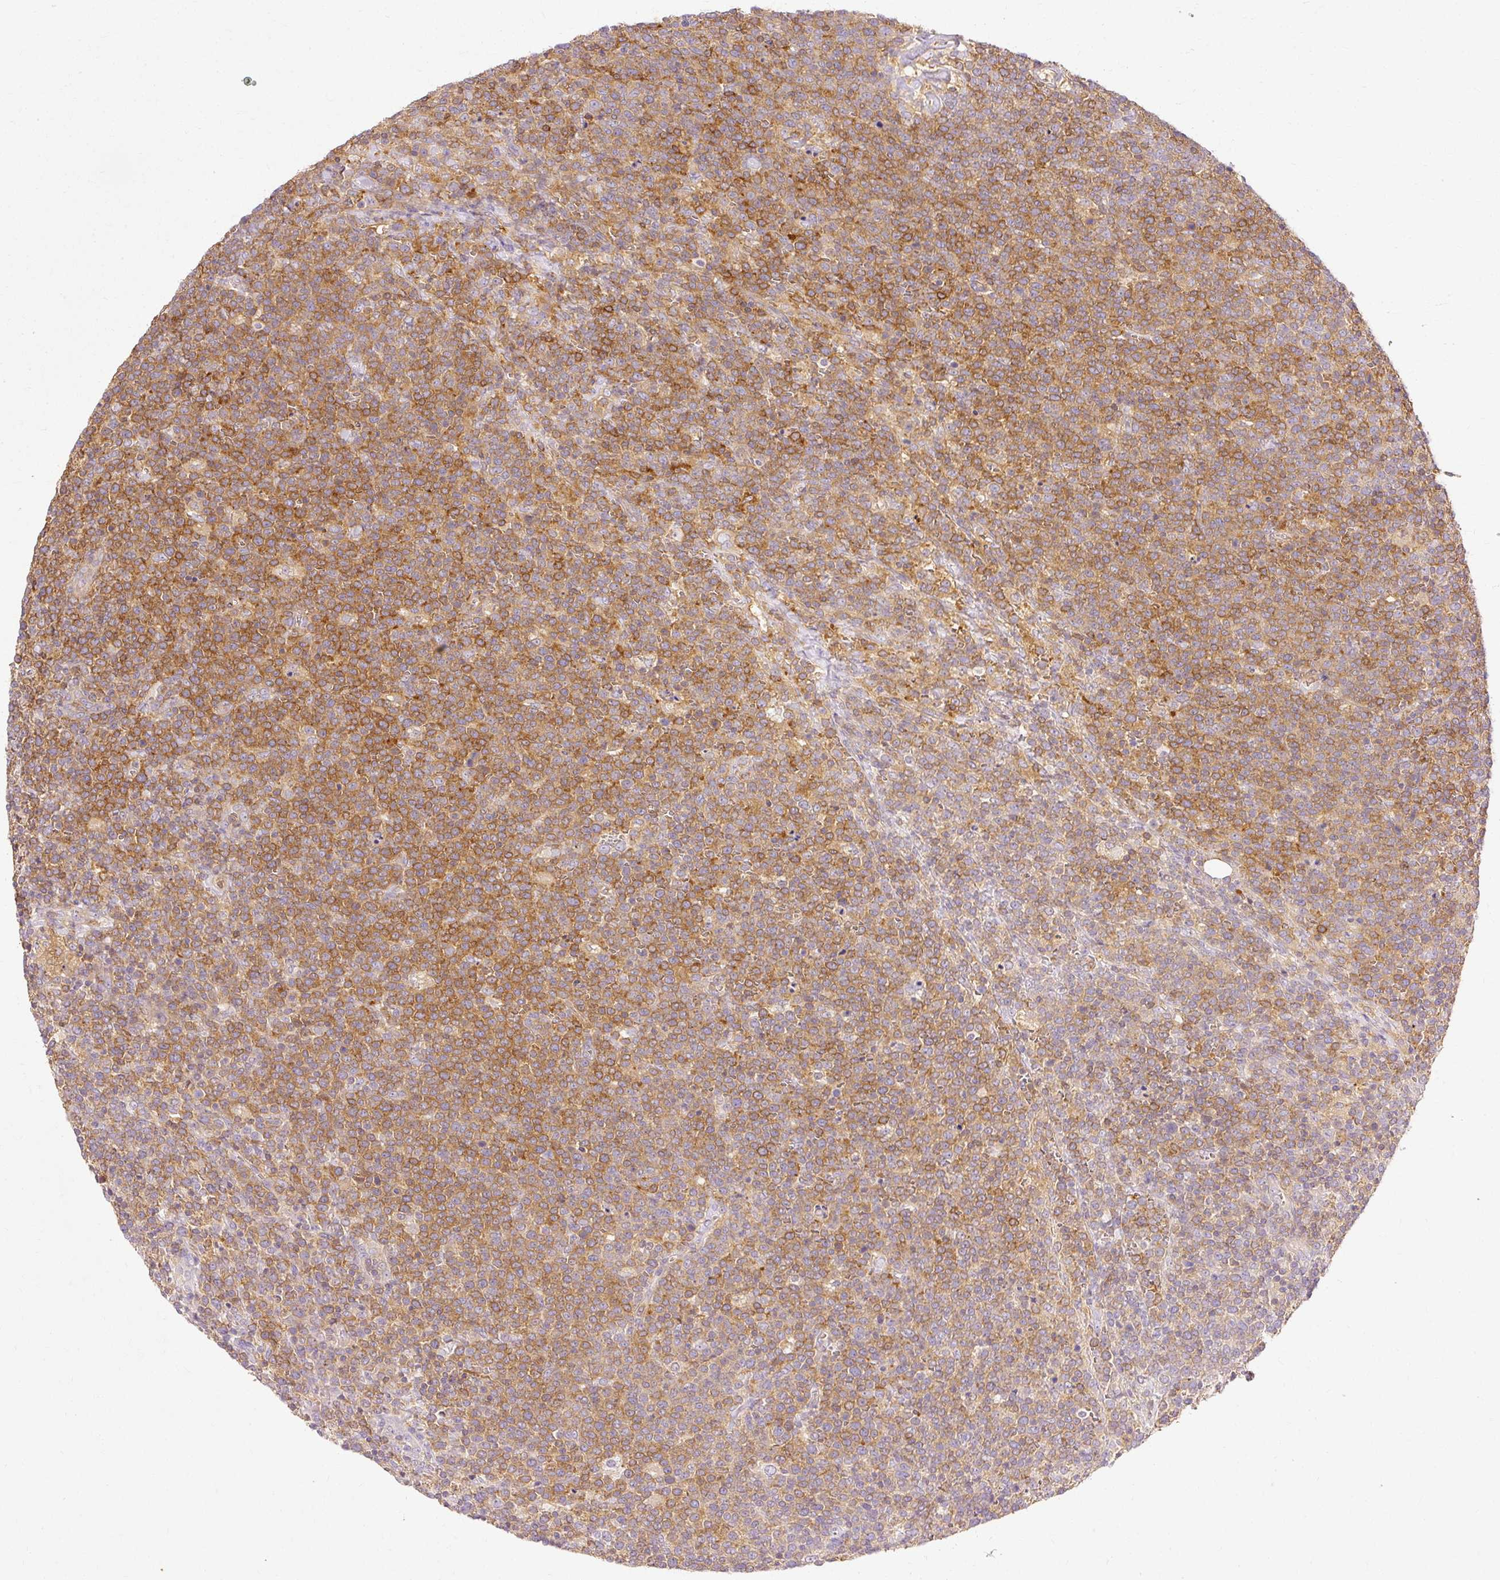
{"staining": {"intensity": "moderate", "quantity": ">75%", "location": "cytoplasmic/membranous"}, "tissue": "lymphoma", "cell_type": "Tumor cells", "image_type": "cancer", "snomed": [{"axis": "morphology", "description": "Malignant lymphoma, non-Hodgkin's type, High grade"}, {"axis": "topography", "description": "Lymph node"}], "caption": "High-grade malignant lymphoma, non-Hodgkin's type stained for a protein (brown) exhibits moderate cytoplasmic/membranous positive positivity in approximately >75% of tumor cells.", "gene": "ARMH3", "patient": {"sex": "male", "age": 61}}